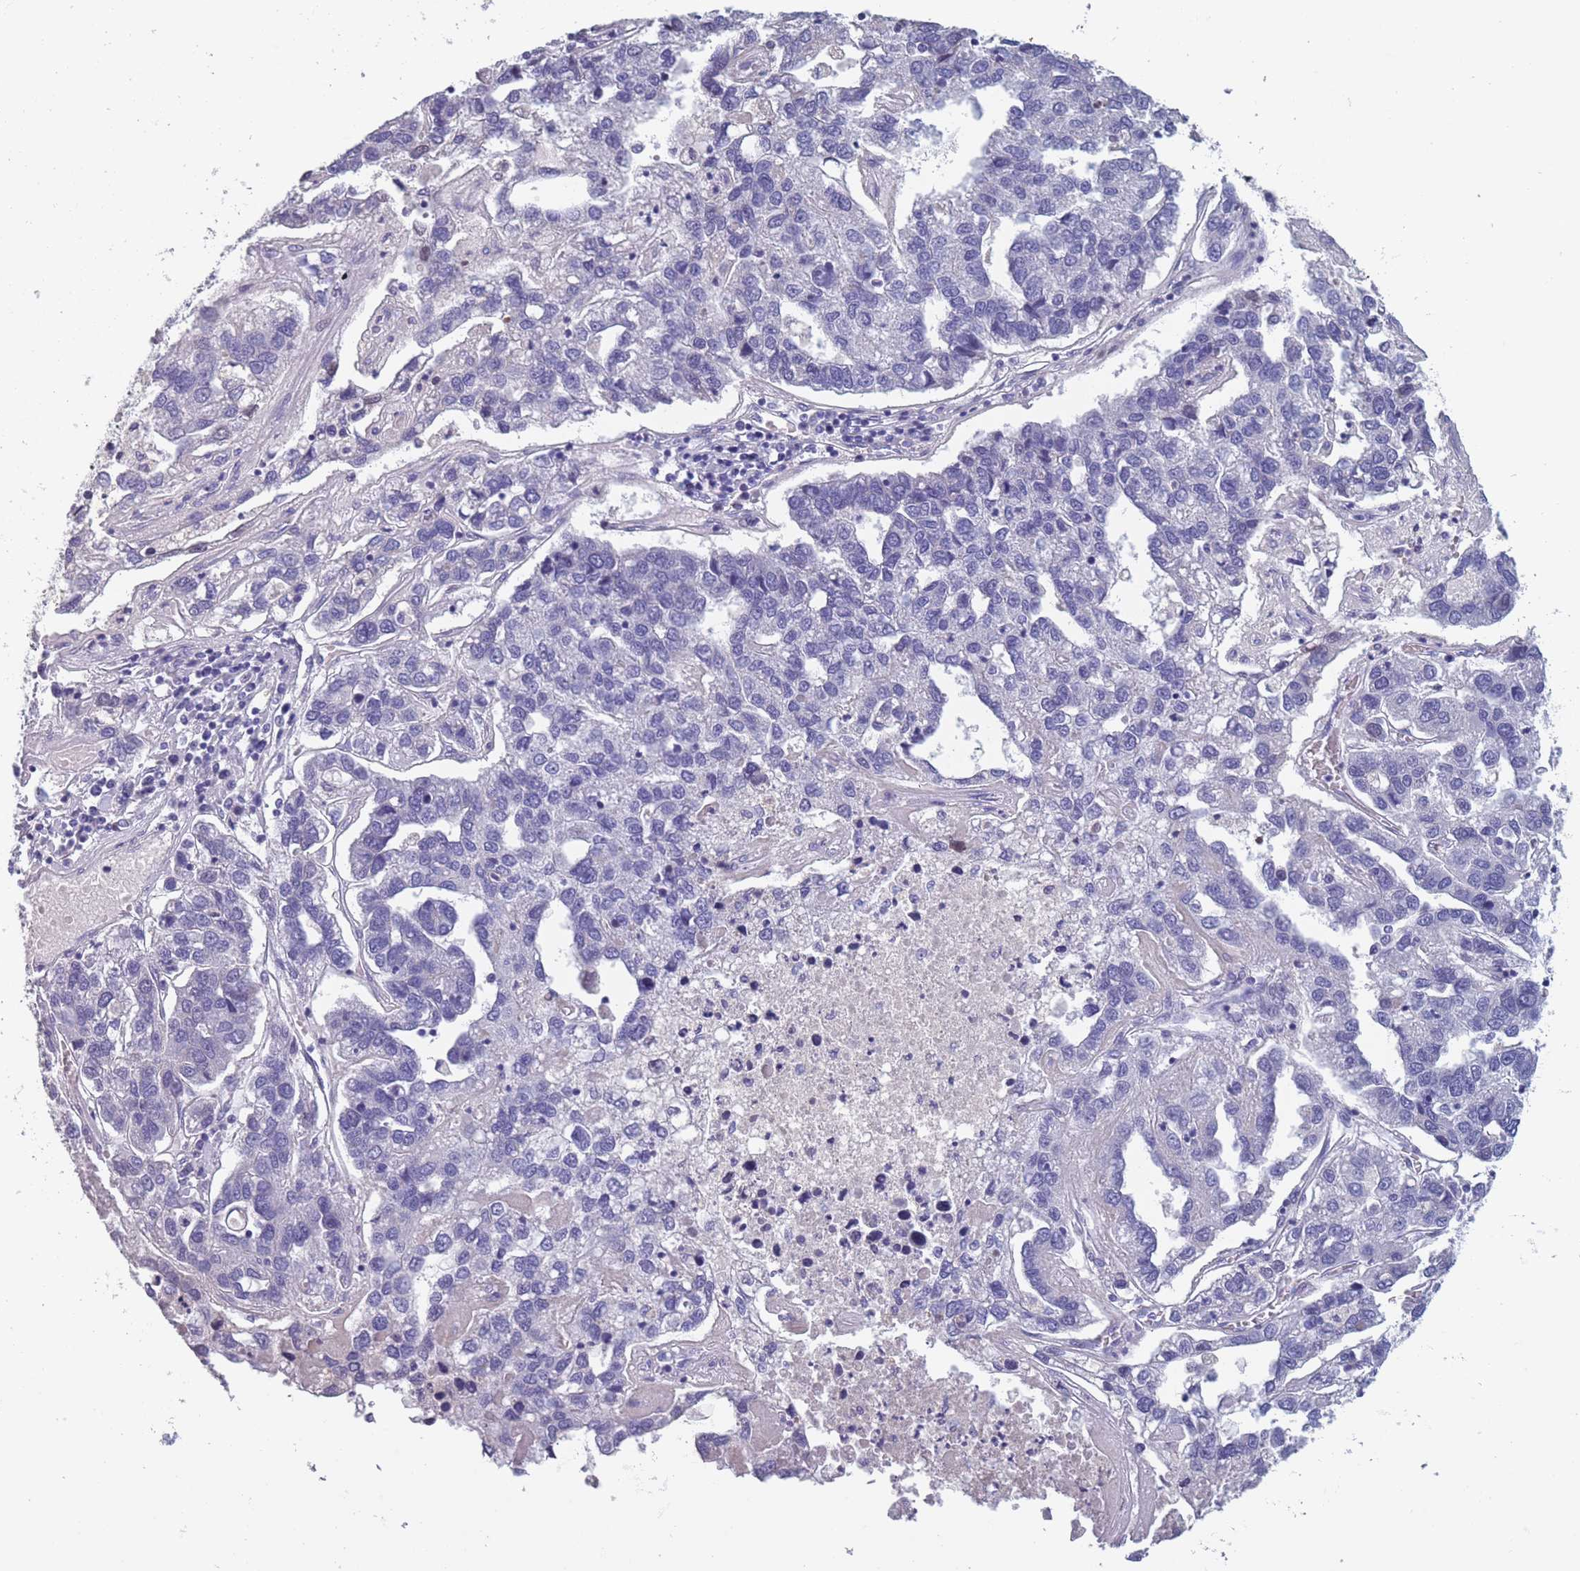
{"staining": {"intensity": "negative", "quantity": "none", "location": "none"}, "tissue": "pancreatic cancer", "cell_type": "Tumor cells", "image_type": "cancer", "snomed": [{"axis": "morphology", "description": "Adenocarcinoma, NOS"}, {"axis": "topography", "description": "Pancreas"}], "caption": "Image shows no protein positivity in tumor cells of adenocarcinoma (pancreatic) tissue.", "gene": "OR4C5", "patient": {"sex": "female", "age": 61}}